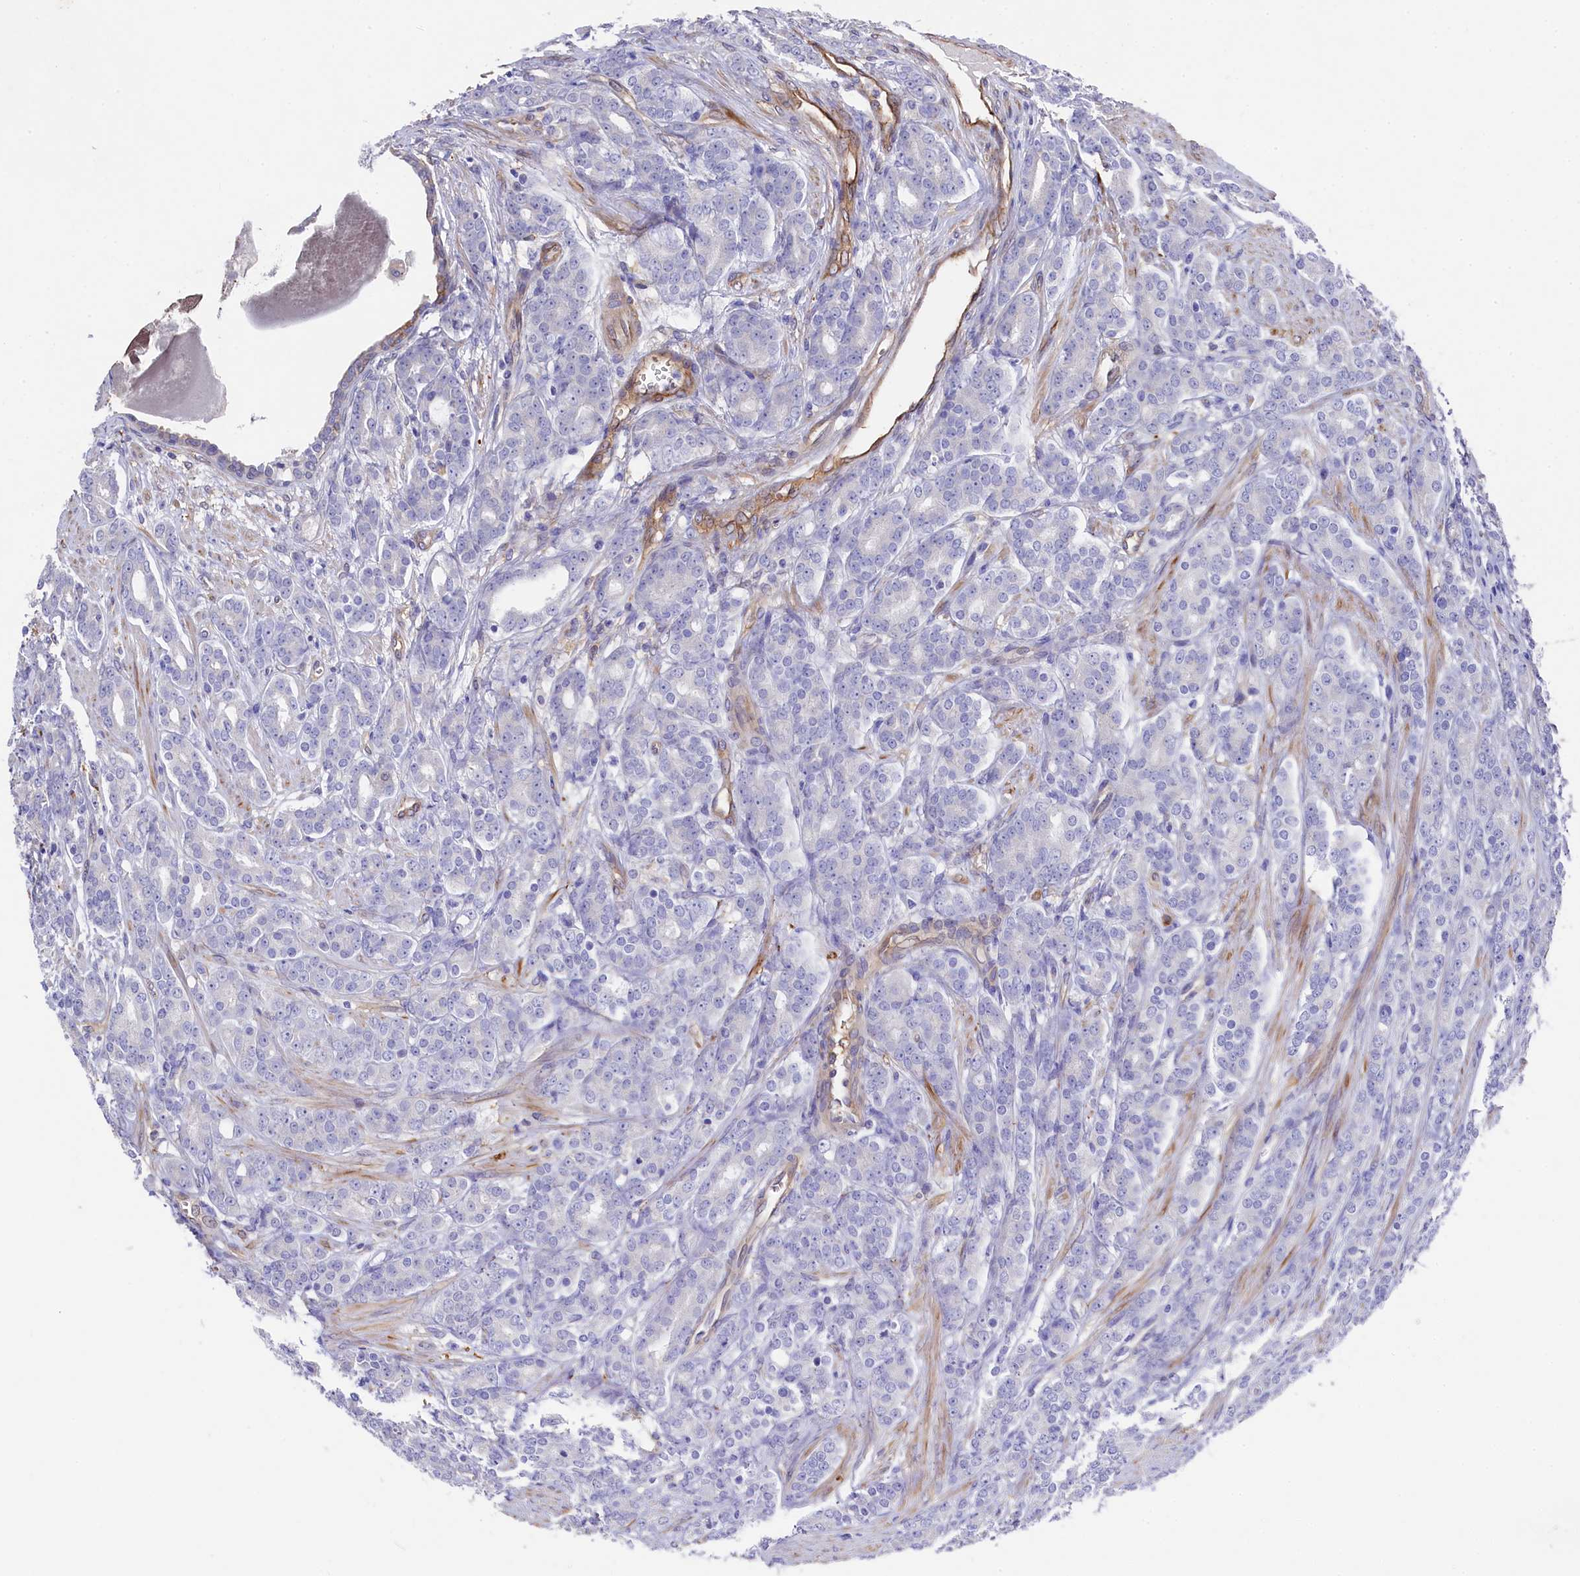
{"staining": {"intensity": "negative", "quantity": "none", "location": "none"}, "tissue": "prostate cancer", "cell_type": "Tumor cells", "image_type": "cancer", "snomed": [{"axis": "morphology", "description": "Adenocarcinoma, High grade"}, {"axis": "topography", "description": "Prostate"}], "caption": "The immunohistochemistry (IHC) image has no significant positivity in tumor cells of prostate cancer (adenocarcinoma (high-grade)) tissue. (Stains: DAB immunohistochemistry (IHC) with hematoxylin counter stain, Microscopy: brightfield microscopy at high magnification).", "gene": "LHFPL4", "patient": {"sex": "male", "age": 62}}